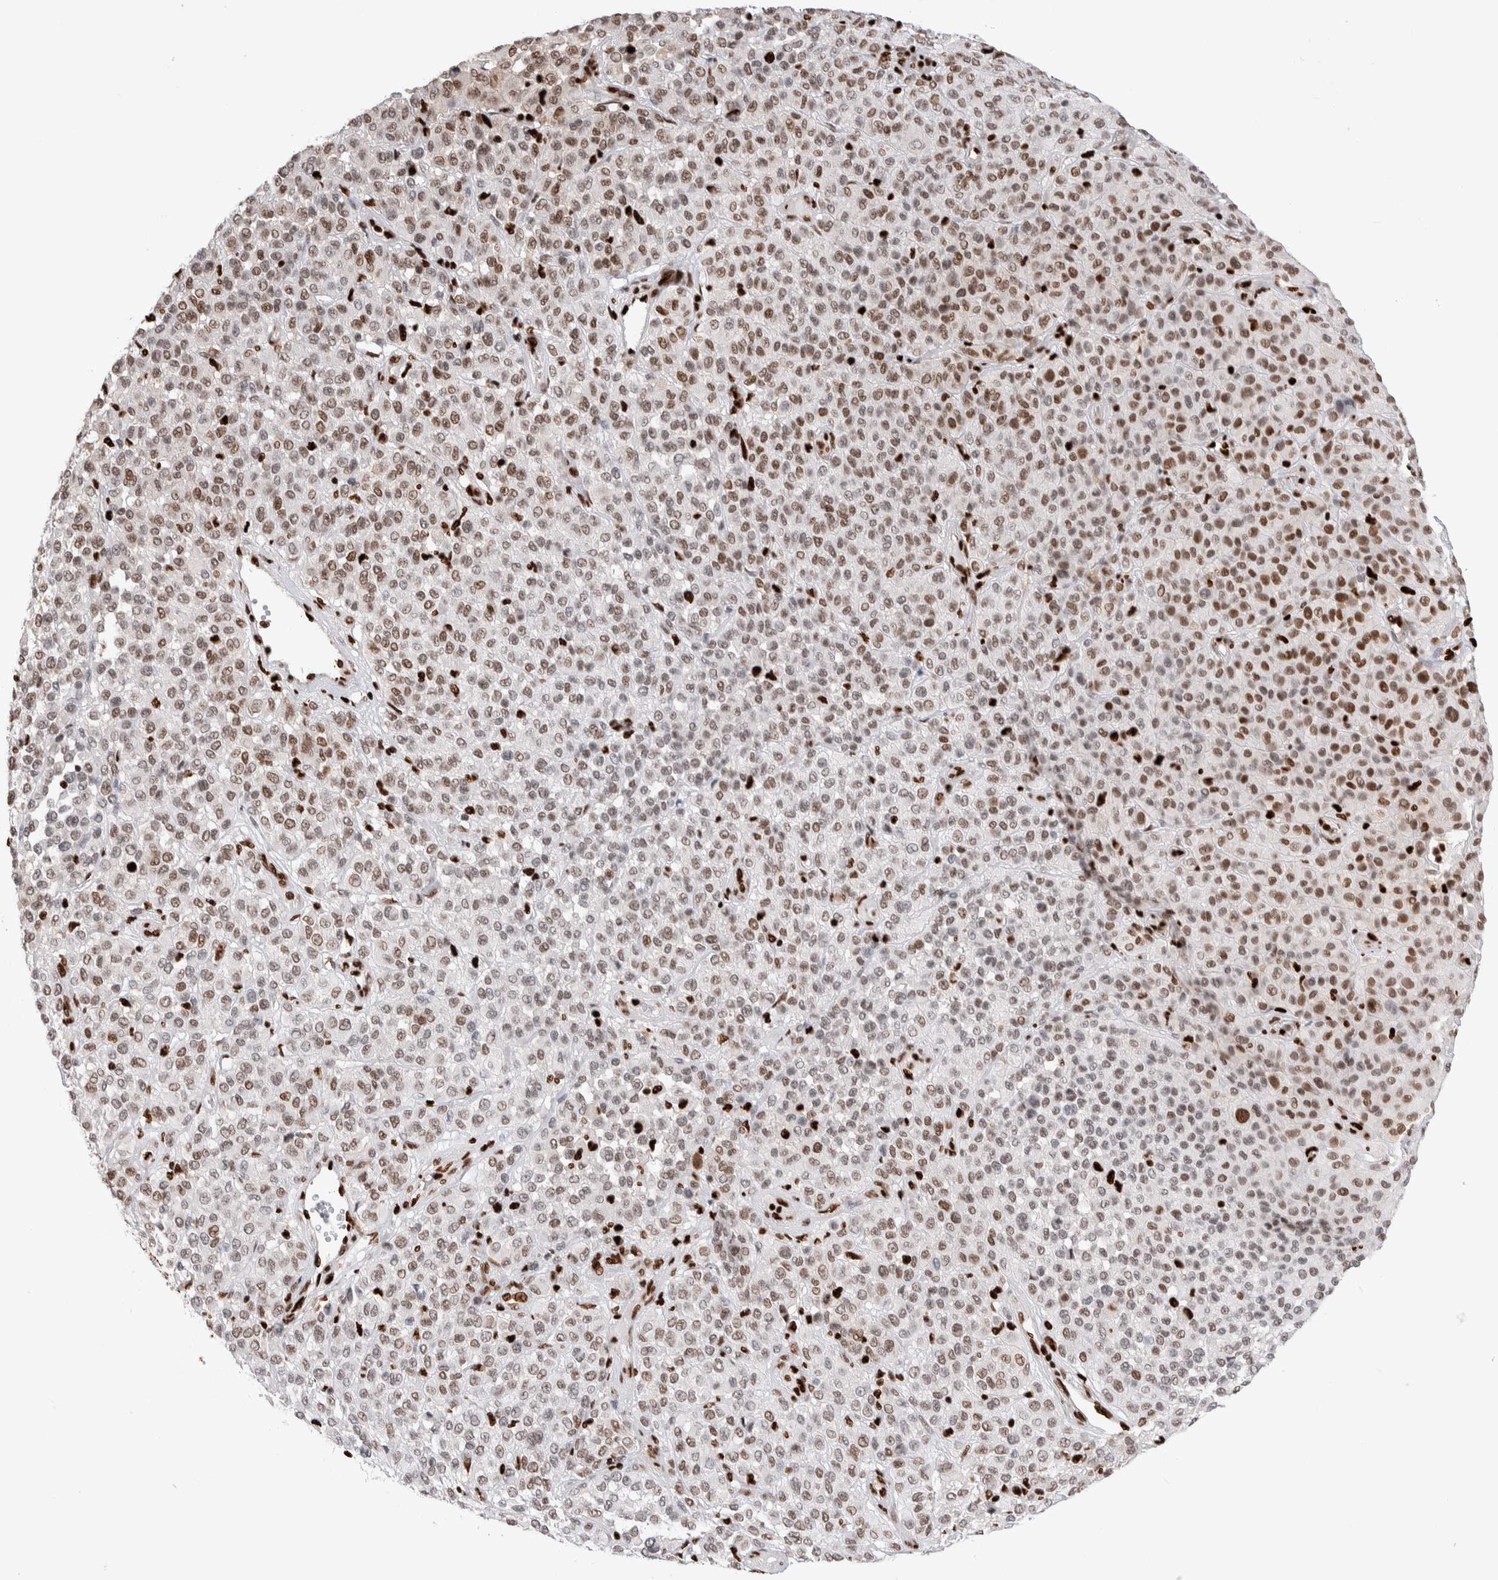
{"staining": {"intensity": "moderate", "quantity": ">75%", "location": "nuclear"}, "tissue": "melanoma", "cell_type": "Tumor cells", "image_type": "cancer", "snomed": [{"axis": "morphology", "description": "Malignant melanoma, Metastatic site"}, {"axis": "topography", "description": "Pancreas"}], "caption": "Immunohistochemical staining of melanoma displays moderate nuclear protein staining in about >75% of tumor cells.", "gene": "RNASEK-C17orf49", "patient": {"sex": "female", "age": 30}}